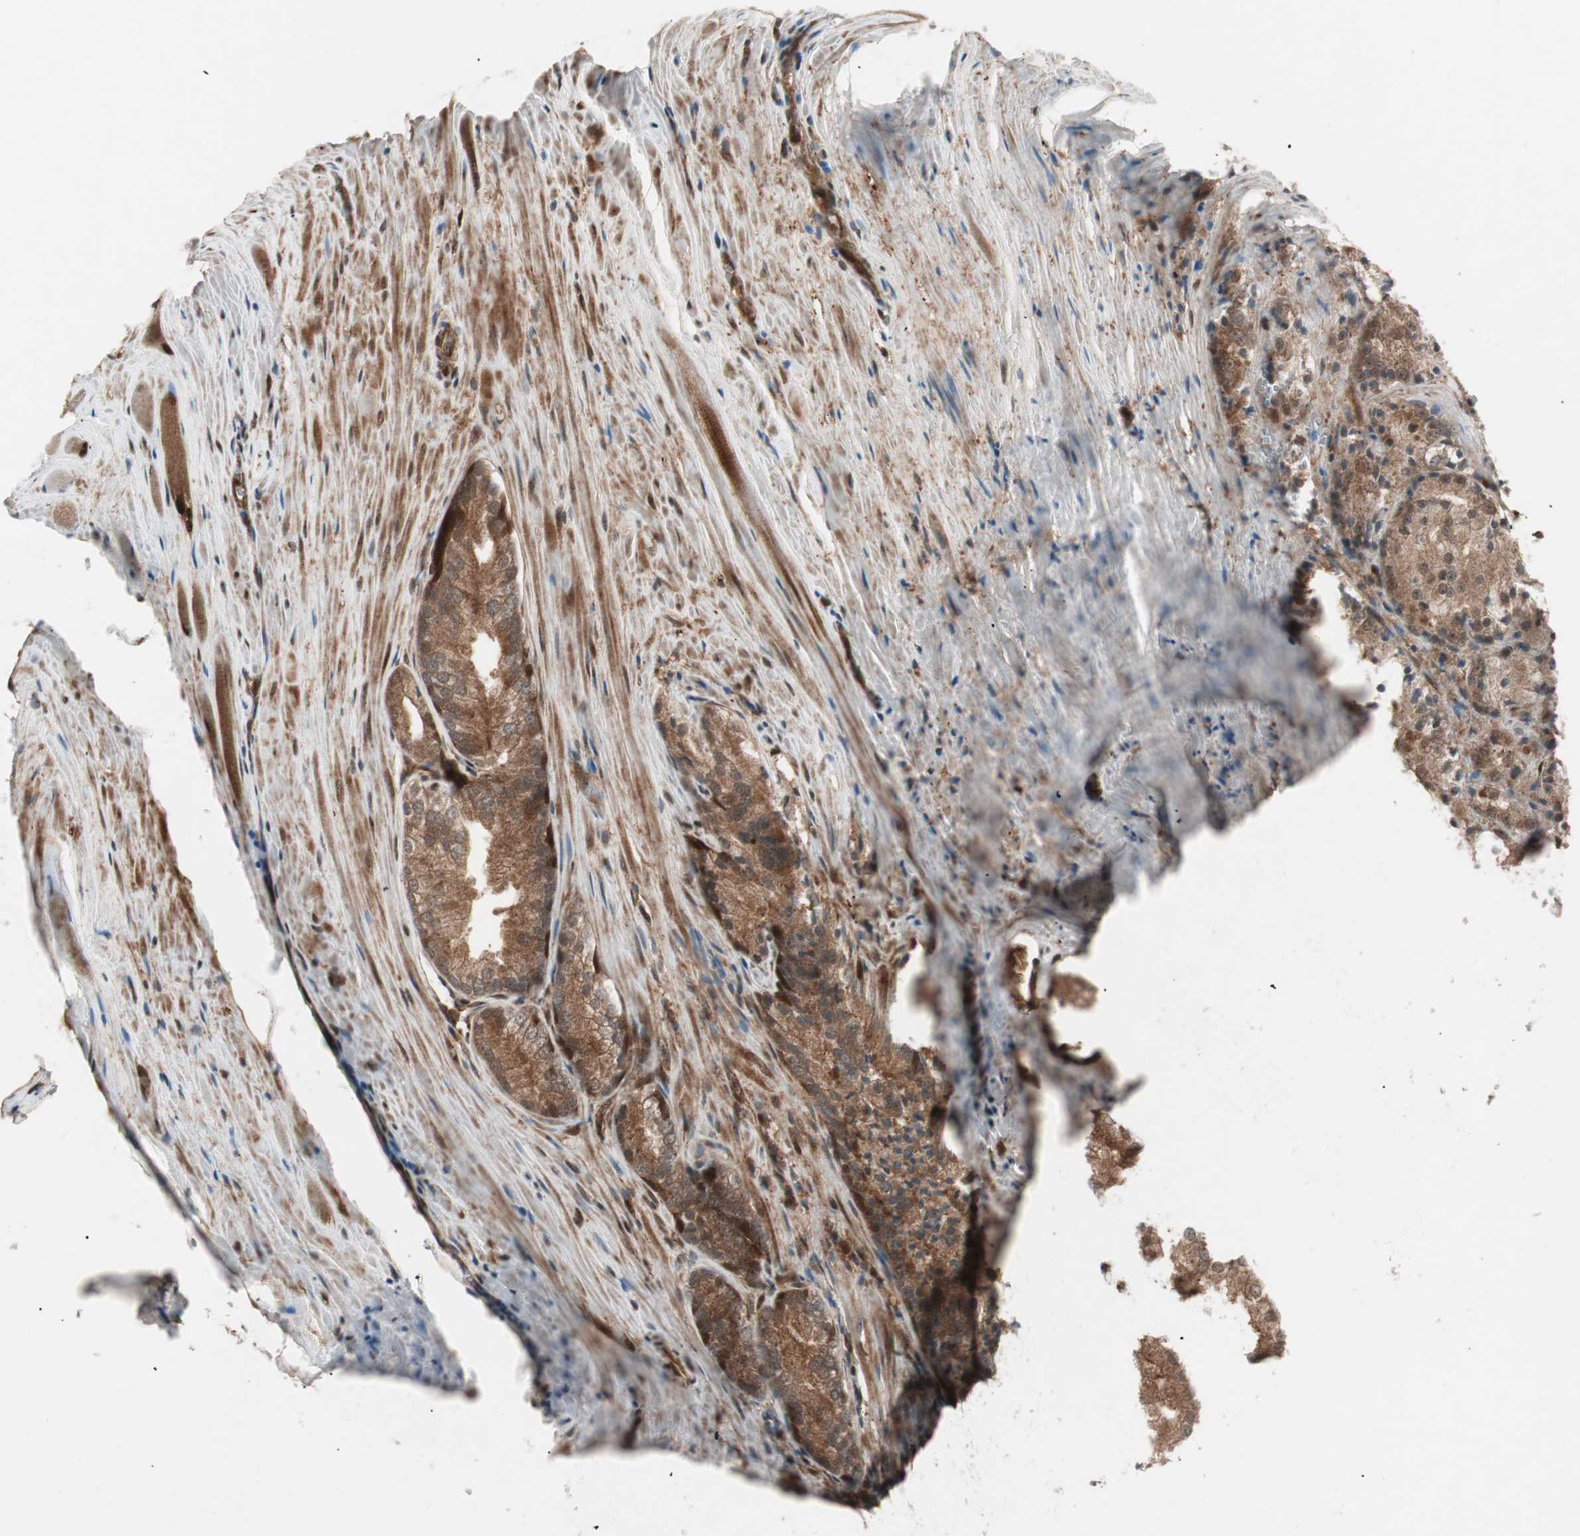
{"staining": {"intensity": "moderate", "quantity": ">75%", "location": "cytoplasmic/membranous"}, "tissue": "prostate cancer", "cell_type": "Tumor cells", "image_type": "cancer", "snomed": [{"axis": "morphology", "description": "Adenocarcinoma, Low grade"}, {"axis": "topography", "description": "Prostate"}], "caption": "High-power microscopy captured an IHC micrograph of prostate adenocarcinoma (low-grade), revealing moderate cytoplasmic/membranous staining in about >75% of tumor cells. The protein is shown in brown color, while the nuclei are stained blue.", "gene": "PRKG2", "patient": {"sex": "male", "age": 64}}